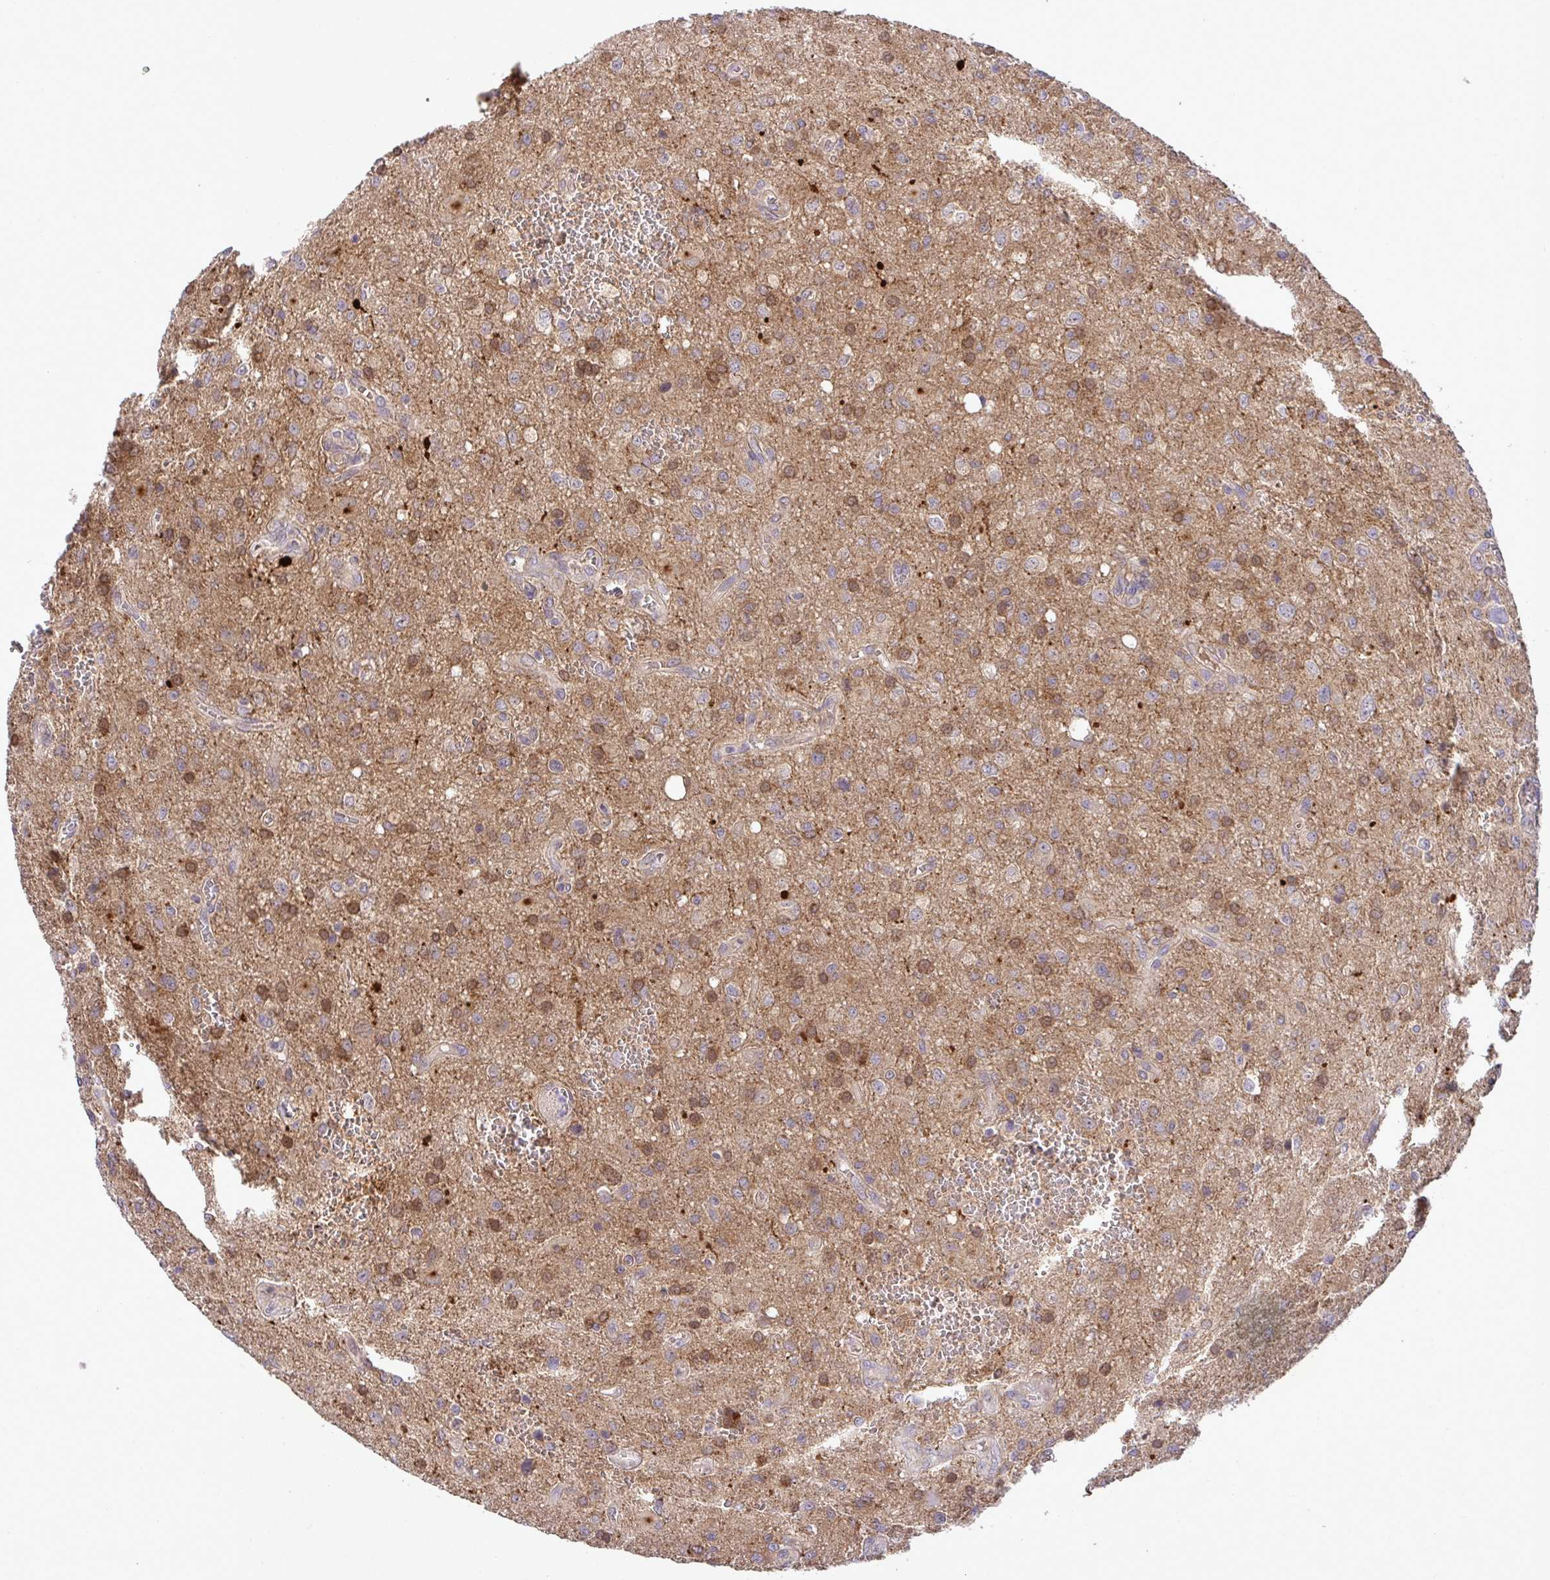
{"staining": {"intensity": "moderate", "quantity": "<25%", "location": "cytoplasmic/membranous"}, "tissue": "glioma", "cell_type": "Tumor cells", "image_type": "cancer", "snomed": [{"axis": "morphology", "description": "Glioma, malignant, Low grade"}, {"axis": "topography", "description": "Brain"}], "caption": "Tumor cells reveal low levels of moderate cytoplasmic/membranous staining in approximately <25% of cells in glioma.", "gene": "SLC9A6", "patient": {"sex": "male", "age": 66}}